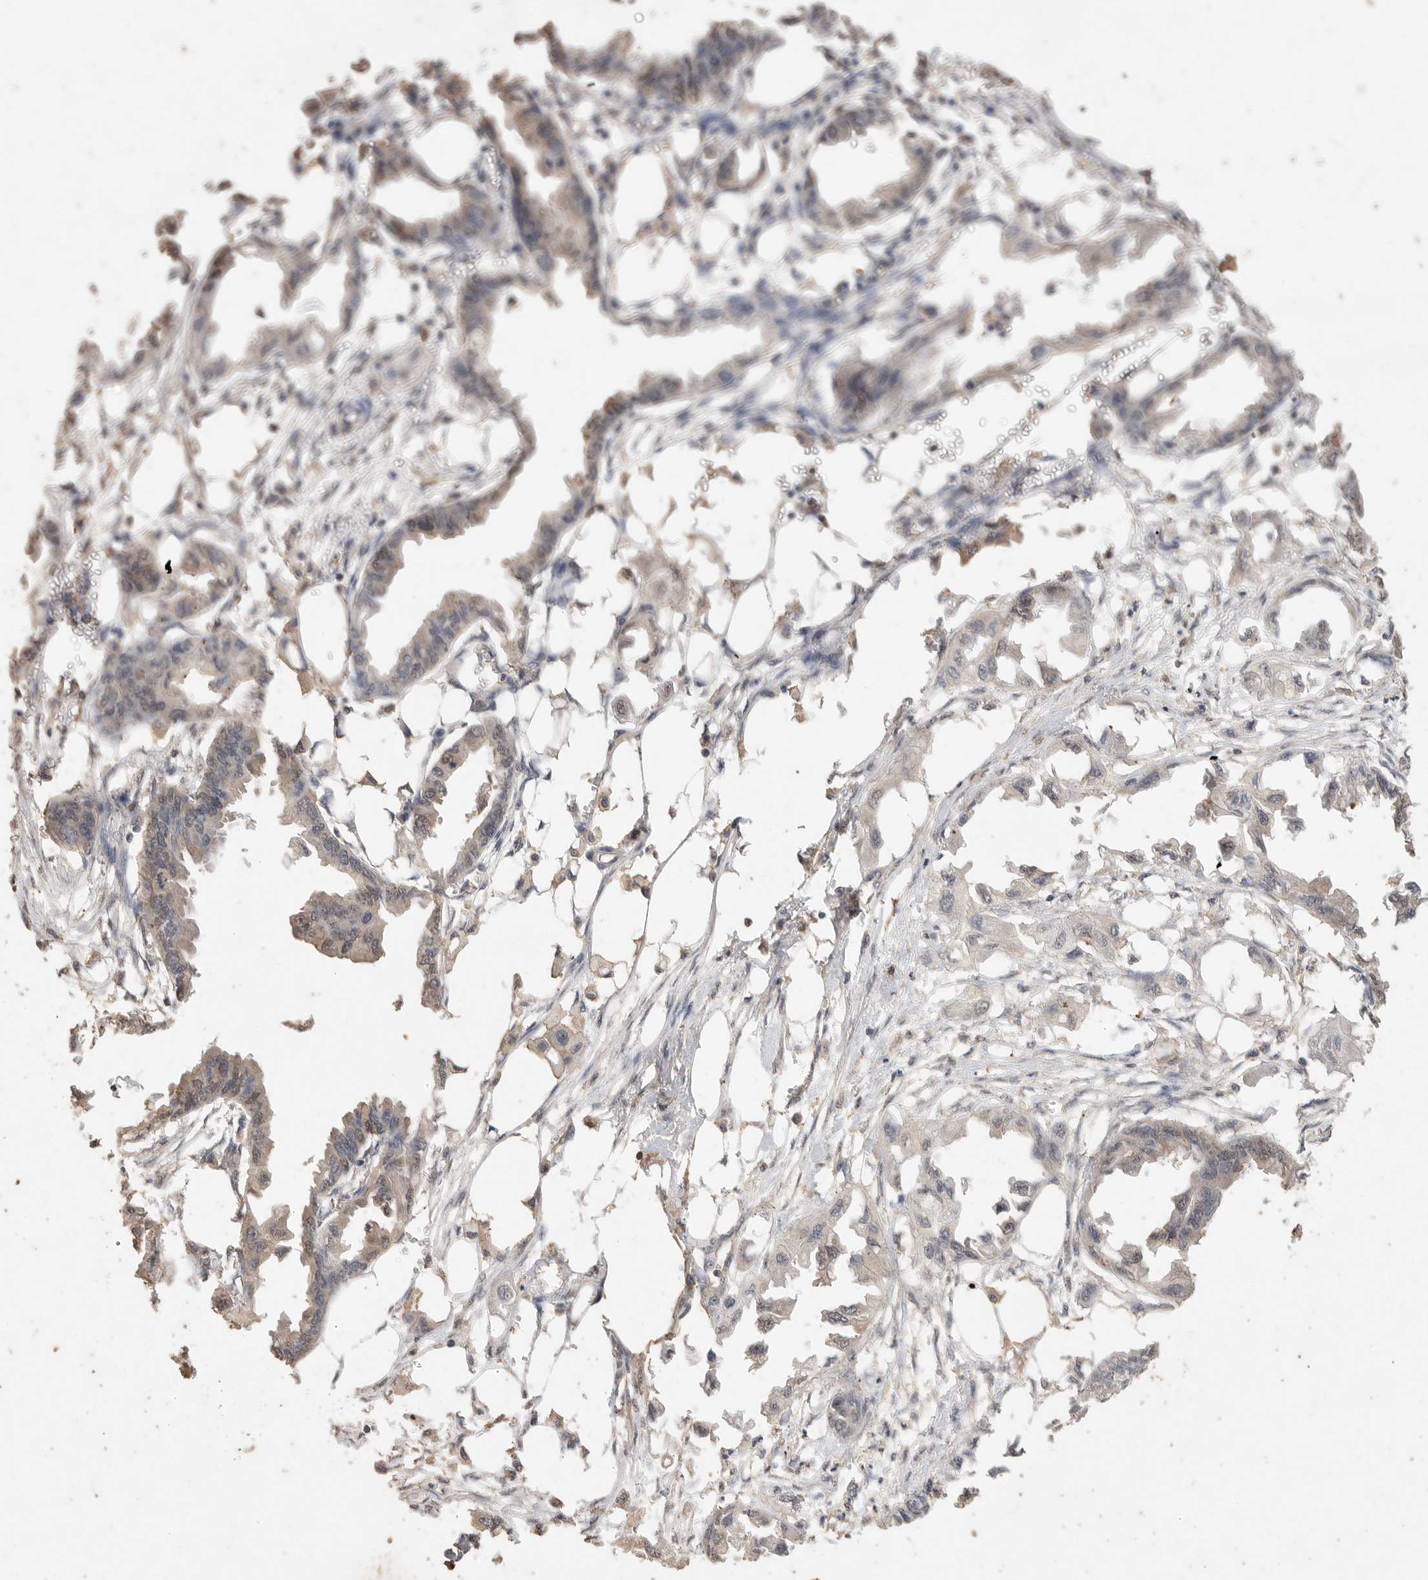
{"staining": {"intensity": "weak", "quantity": "<25%", "location": "nuclear"}, "tissue": "endometrial cancer", "cell_type": "Tumor cells", "image_type": "cancer", "snomed": [{"axis": "morphology", "description": "Adenocarcinoma, NOS"}, {"axis": "morphology", "description": "Adenocarcinoma, metastatic, NOS"}, {"axis": "topography", "description": "Adipose tissue"}, {"axis": "topography", "description": "Endometrium"}], "caption": "Immunohistochemical staining of endometrial adenocarcinoma shows no significant positivity in tumor cells. (DAB (3,3'-diaminobenzidine) IHC, high magnification).", "gene": "MAP2K1", "patient": {"sex": "female", "age": 67}}